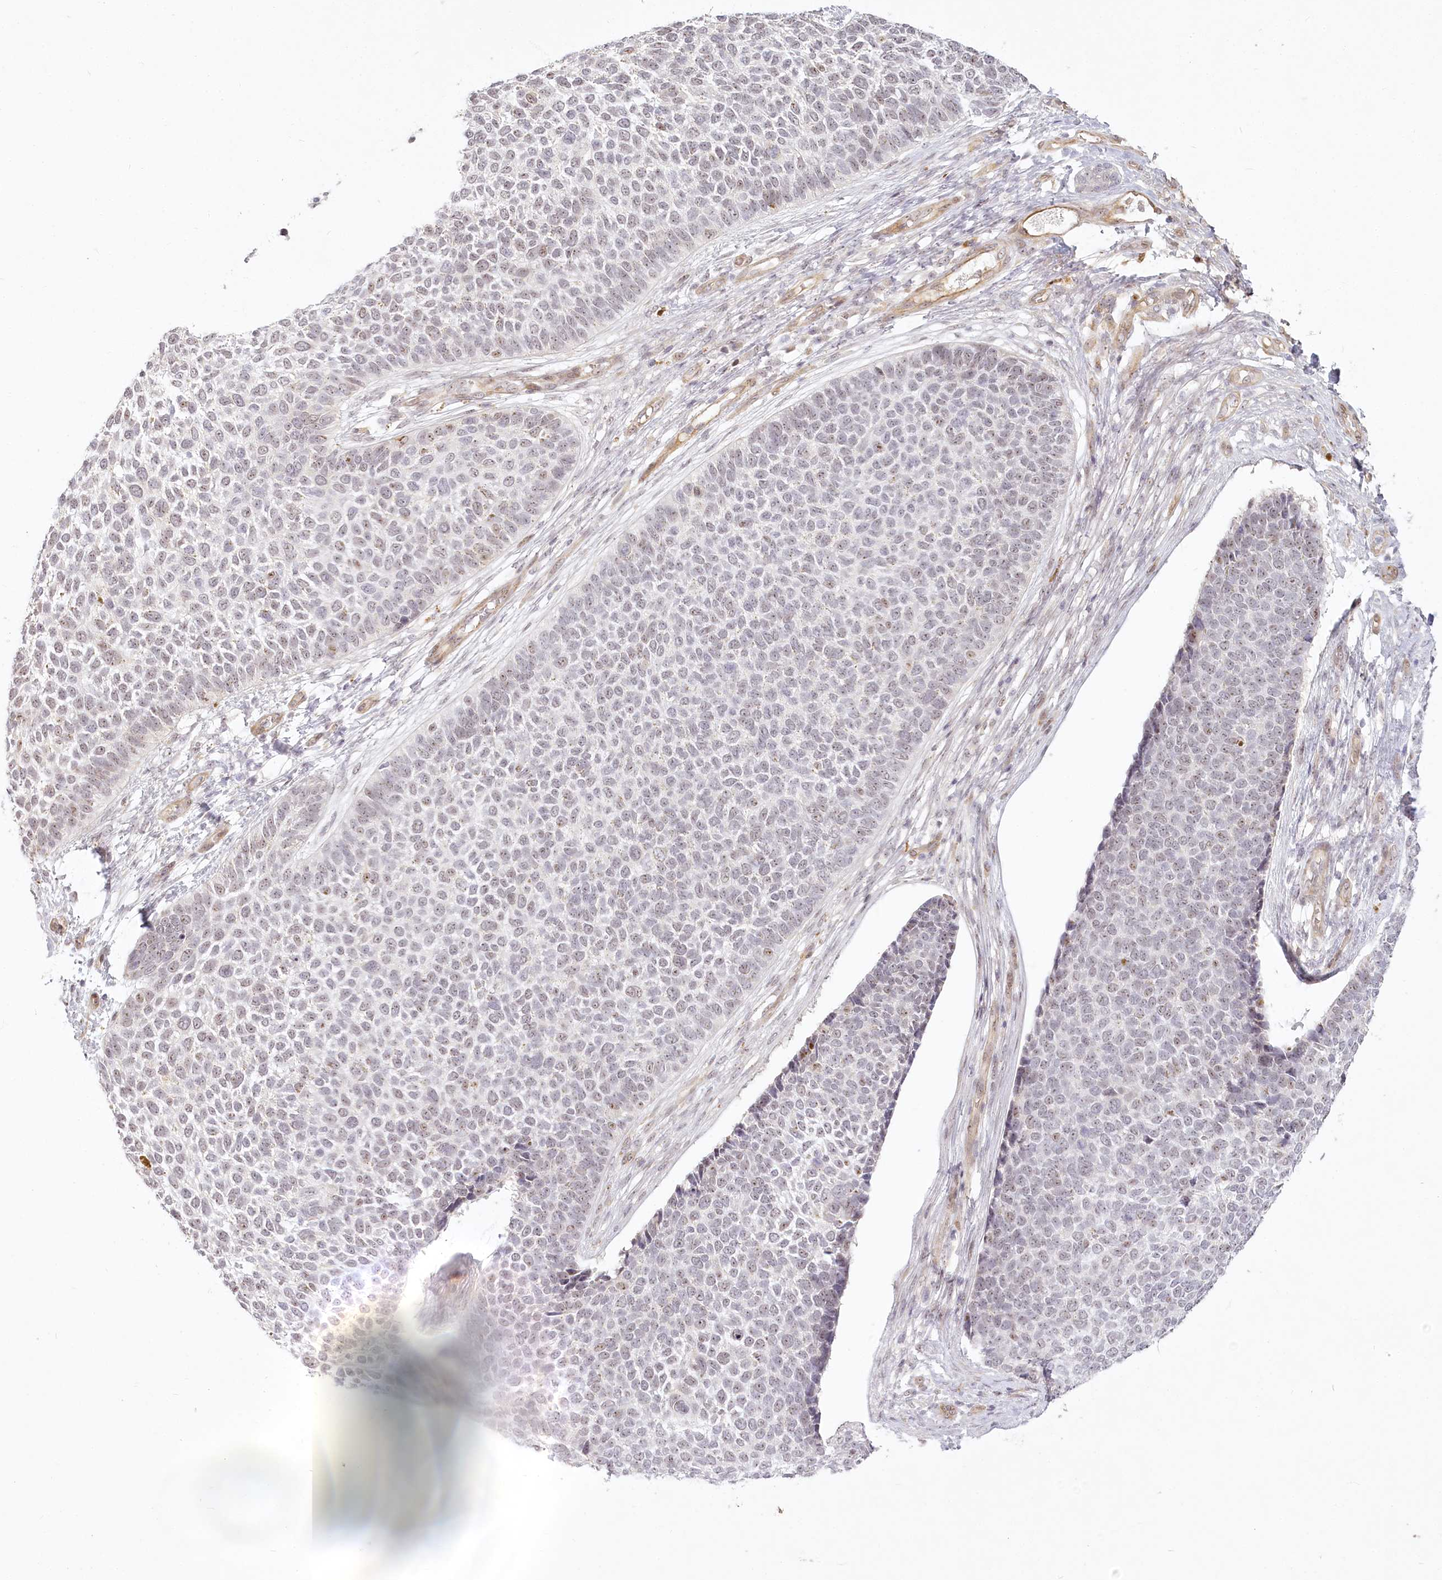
{"staining": {"intensity": "weak", "quantity": "25%-75%", "location": "nuclear"}, "tissue": "skin cancer", "cell_type": "Tumor cells", "image_type": "cancer", "snomed": [{"axis": "morphology", "description": "Basal cell carcinoma"}, {"axis": "topography", "description": "Skin"}], "caption": "The image shows immunohistochemical staining of skin cancer (basal cell carcinoma). There is weak nuclear staining is appreciated in about 25%-75% of tumor cells. Immunohistochemistry stains the protein of interest in brown and the nuclei are stained blue.", "gene": "EXOSC7", "patient": {"sex": "female", "age": 84}}